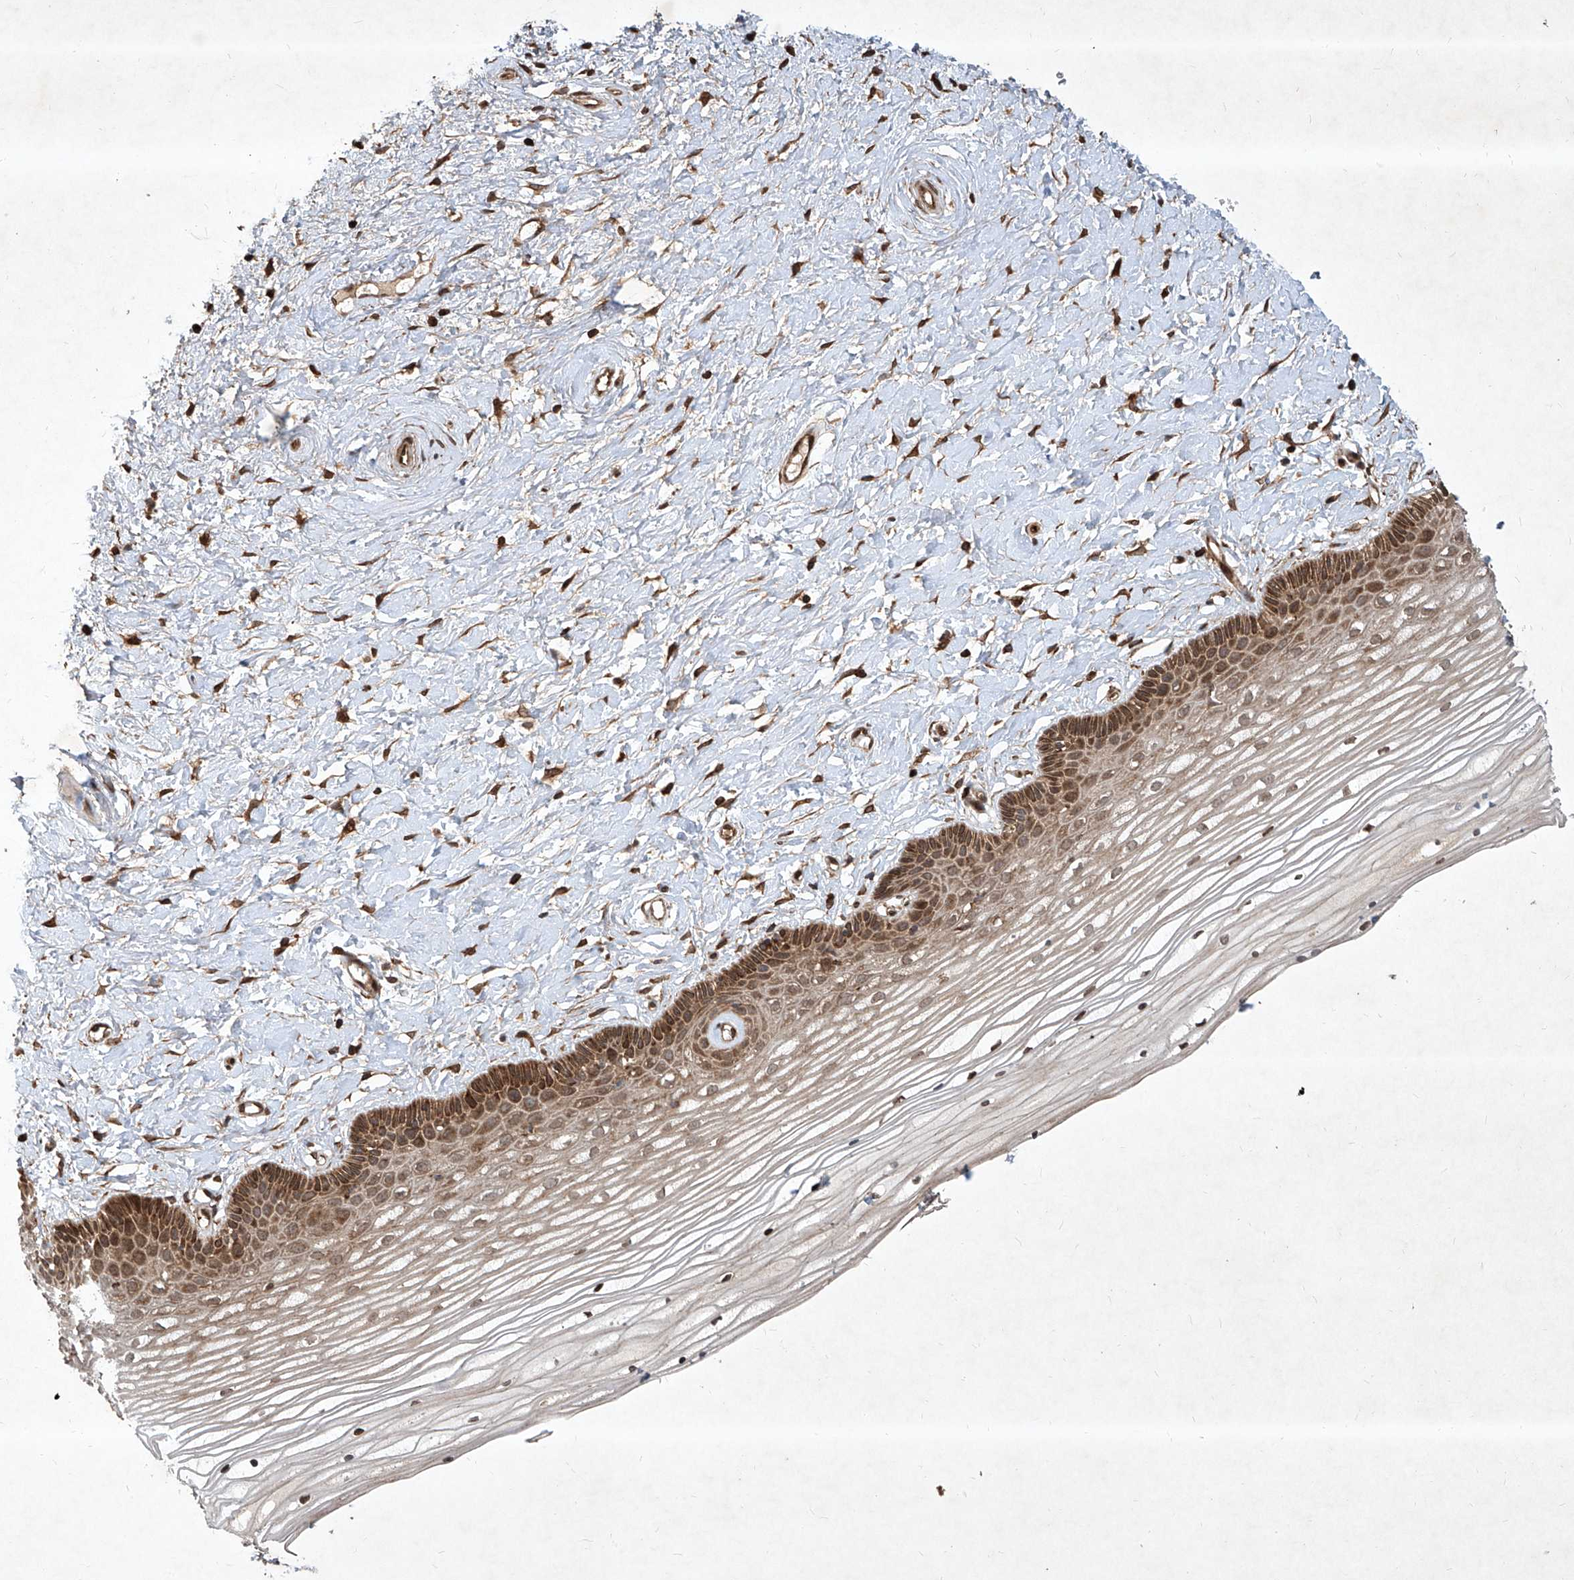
{"staining": {"intensity": "moderate", "quantity": "25%-75%", "location": "cytoplasmic/membranous,nuclear"}, "tissue": "vagina", "cell_type": "Squamous epithelial cells", "image_type": "normal", "snomed": [{"axis": "morphology", "description": "Normal tissue, NOS"}, {"axis": "topography", "description": "Vagina"}, {"axis": "topography", "description": "Cervix"}], "caption": "High-power microscopy captured an immunohistochemistry micrograph of normal vagina, revealing moderate cytoplasmic/membranous,nuclear expression in approximately 25%-75% of squamous epithelial cells. (Stains: DAB in brown, nuclei in blue, Microscopy: brightfield microscopy at high magnification).", "gene": "MAGED2", "patient": {"sex": "female", "age": 40}}